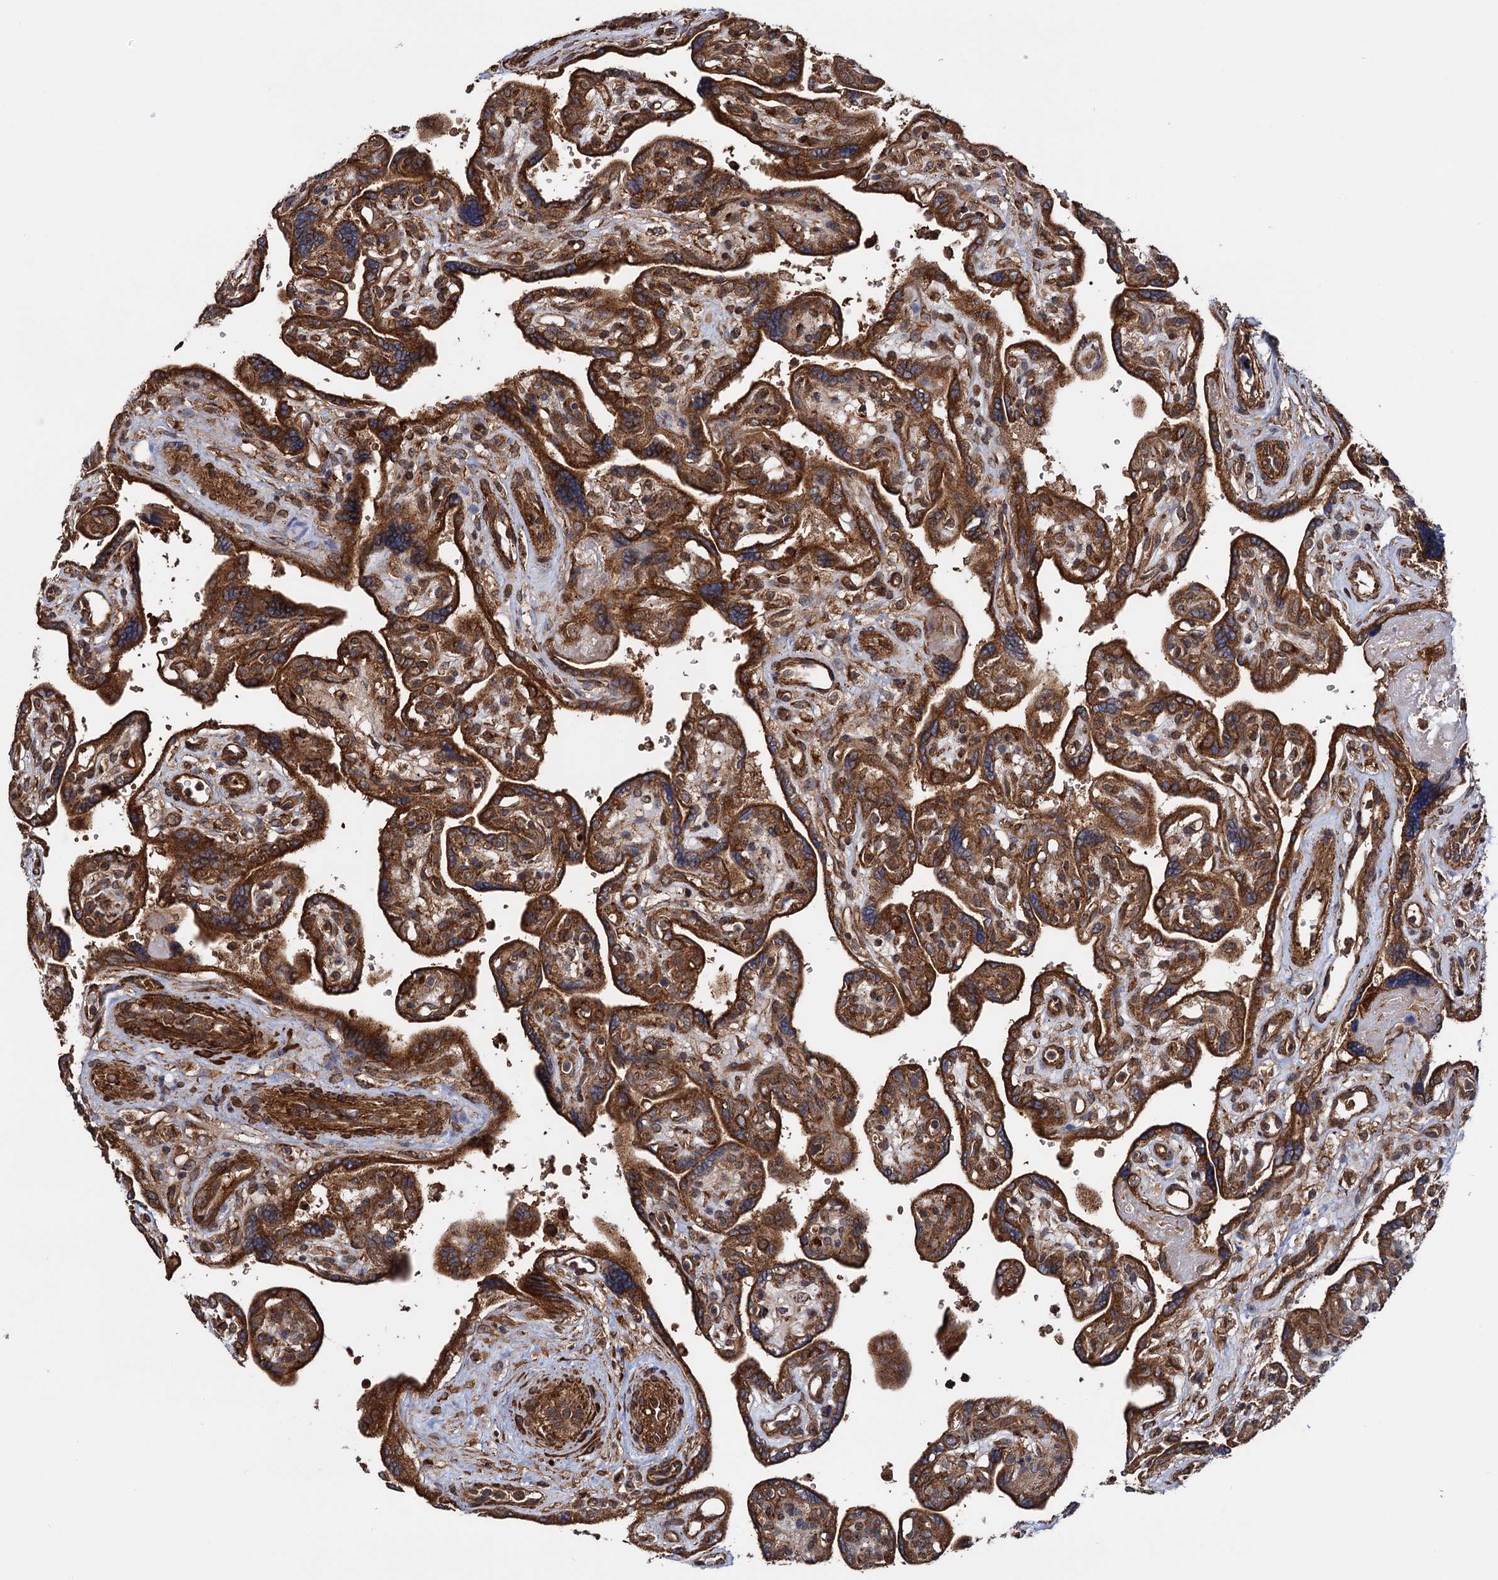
{"staining": {"intensity": "strong", "quantity": ">75%", "location": "cytoplasmic/membranous"}, "tissue": "placenta", "cell_type": "Trophoblastic cells", "image_type": "normal", "snomed": [{"axis": "morphology", "description": "Normal tissue, NOS"}, {"axis": "topography", "description": "Placenta"}], "caption": "About >75% of trophoblastic cells in benign placenta display strong cytoplasmic/membranous protein positivity as visualized by brown immunohistochemical staining.", "gene": "ATP8B4", "patient": {"sex": "female", "age": 39}}